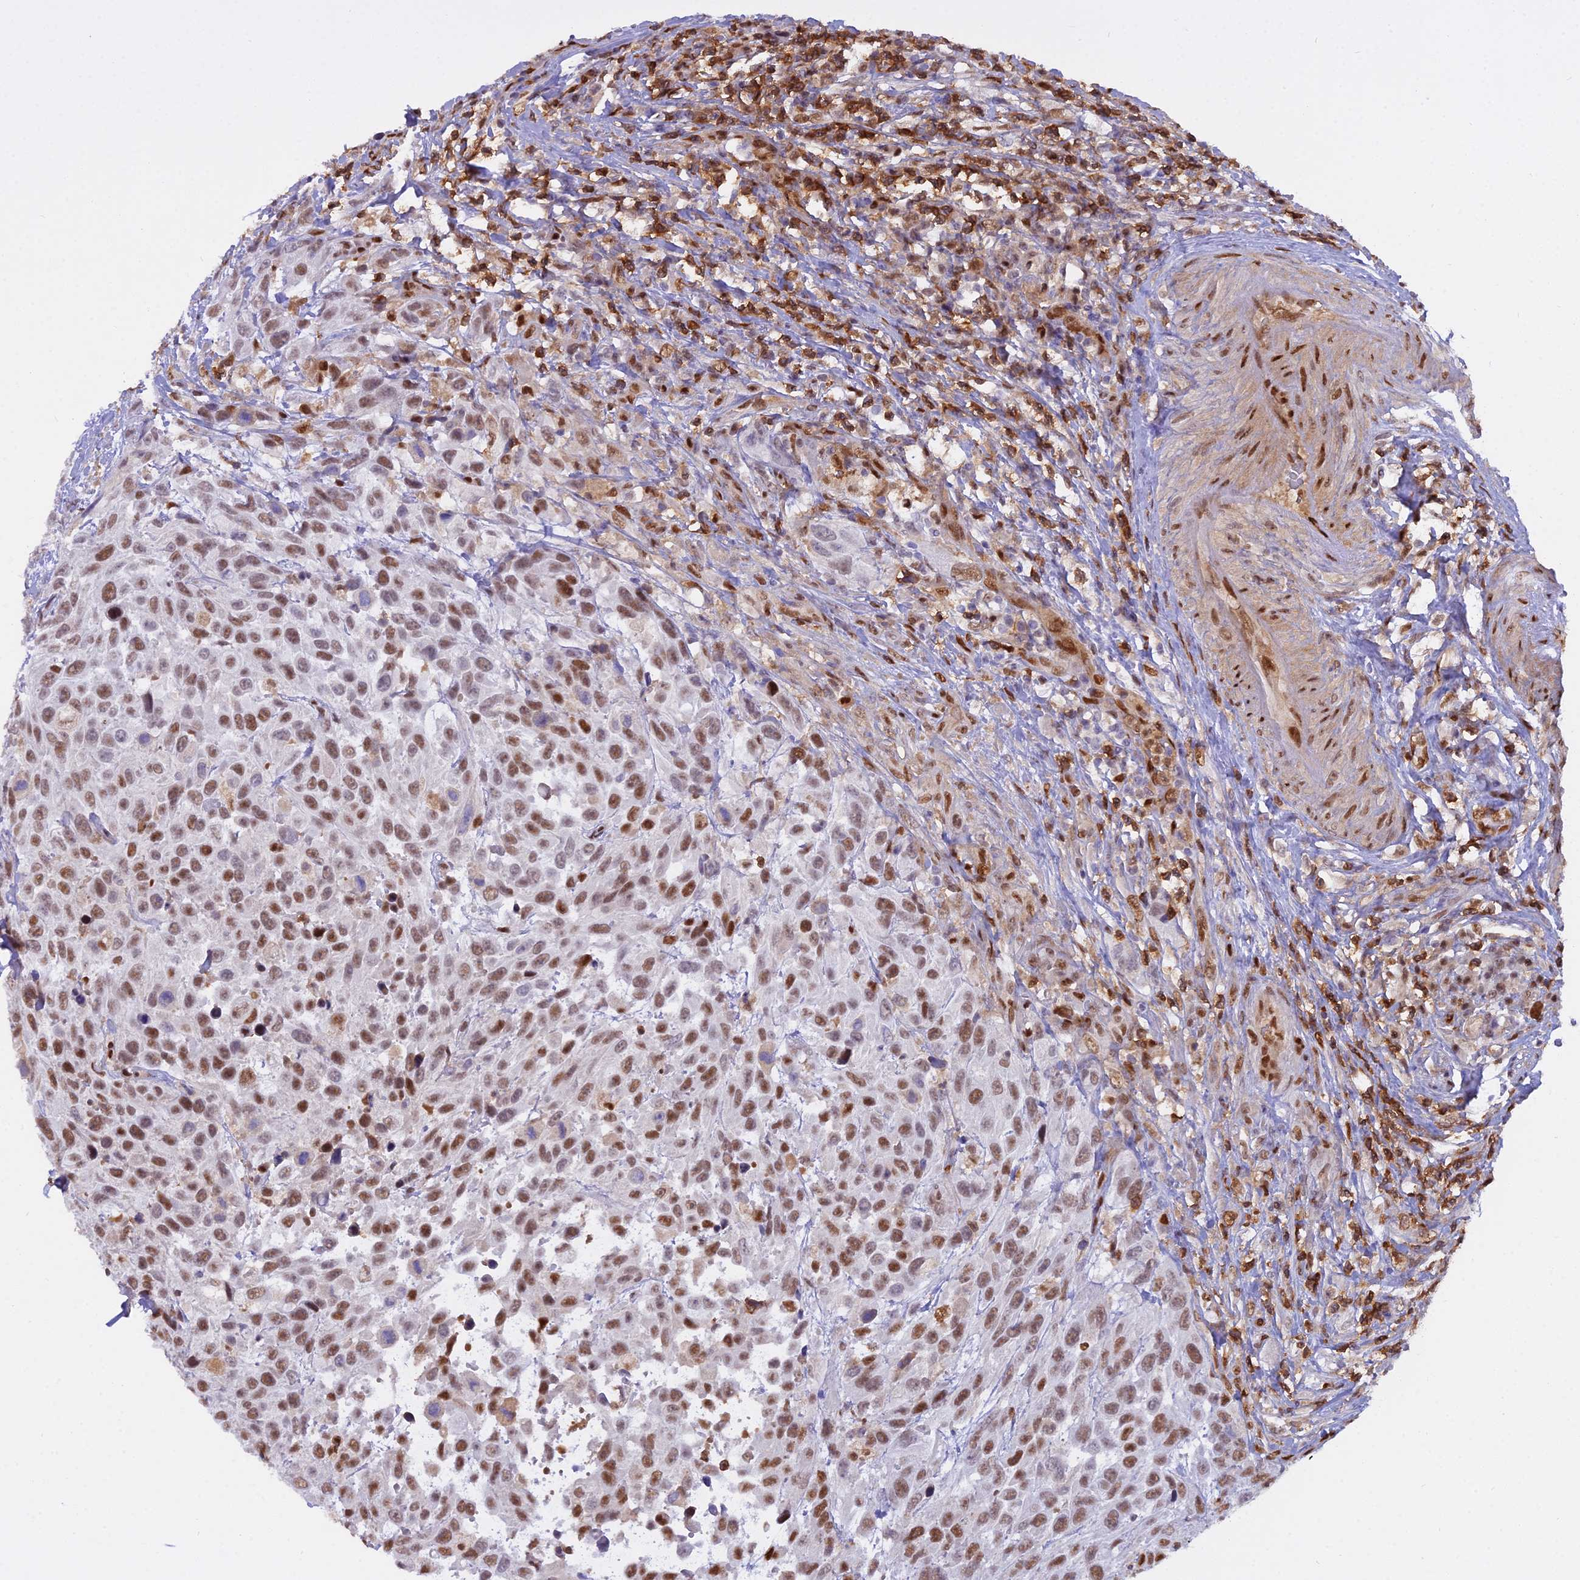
{"staining": {"intensity": "moderate", "quantity": ">75%", "location": "nuclear"}, "tissue": "urothelial cancer", "cell_type": "Tumor cells", "image_type": "cancer", "snomed": [{"axis": "morphology", "description": "Urothelial carcinoma, High grade"}, {"axis": "topography", "description": "Urinary bladder"}], "caption": "Human urothelial carcinoma (high-grade) stained for a protein (brown) reveals moderate nuclear positive expression in approximately >75% of tumor cells.", "gene": "NPEPL1", "patient": {"sex": "female", "age": 70}}